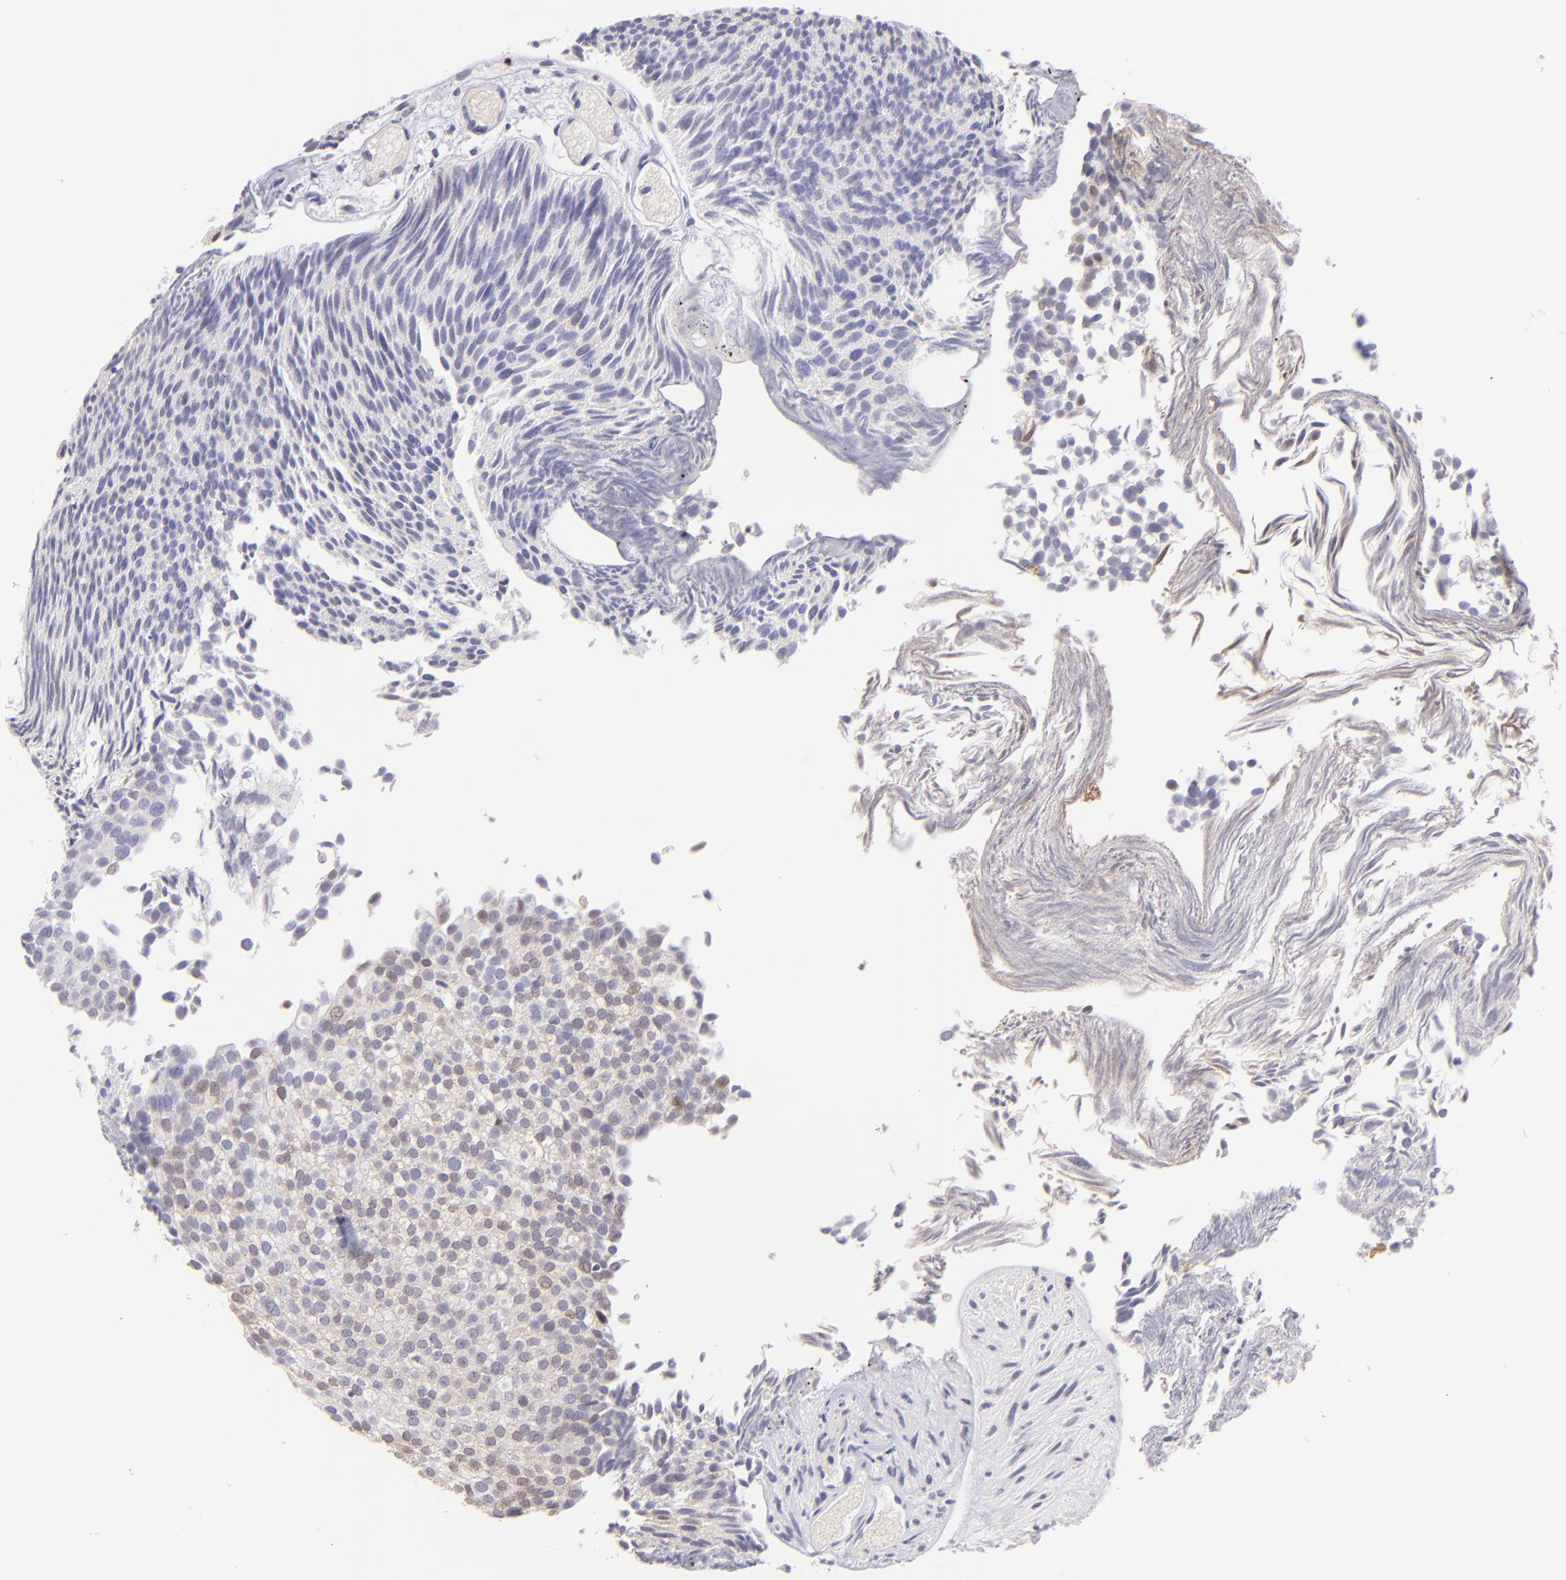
{"staining": {"intensity": "negative", "quantity": "none", "location": "none"}, "tissue": "urothelial cancer", "cell_type": "Tumor cells", "image_type": "cancer", "snomed": [{"axis": "morphology", "description": "Urothelial carcinoma, Low grade"}, {"axis": "topography", "description": "Urinary bladder"}], "caption": "This is an immunohistochemistry (IHC) micrograph of urothelial carcinoma (low-grade). There is no expression in tumor cells.", "gene": "MAGEA1", "patient": {"sex": "male", "age": 84}}